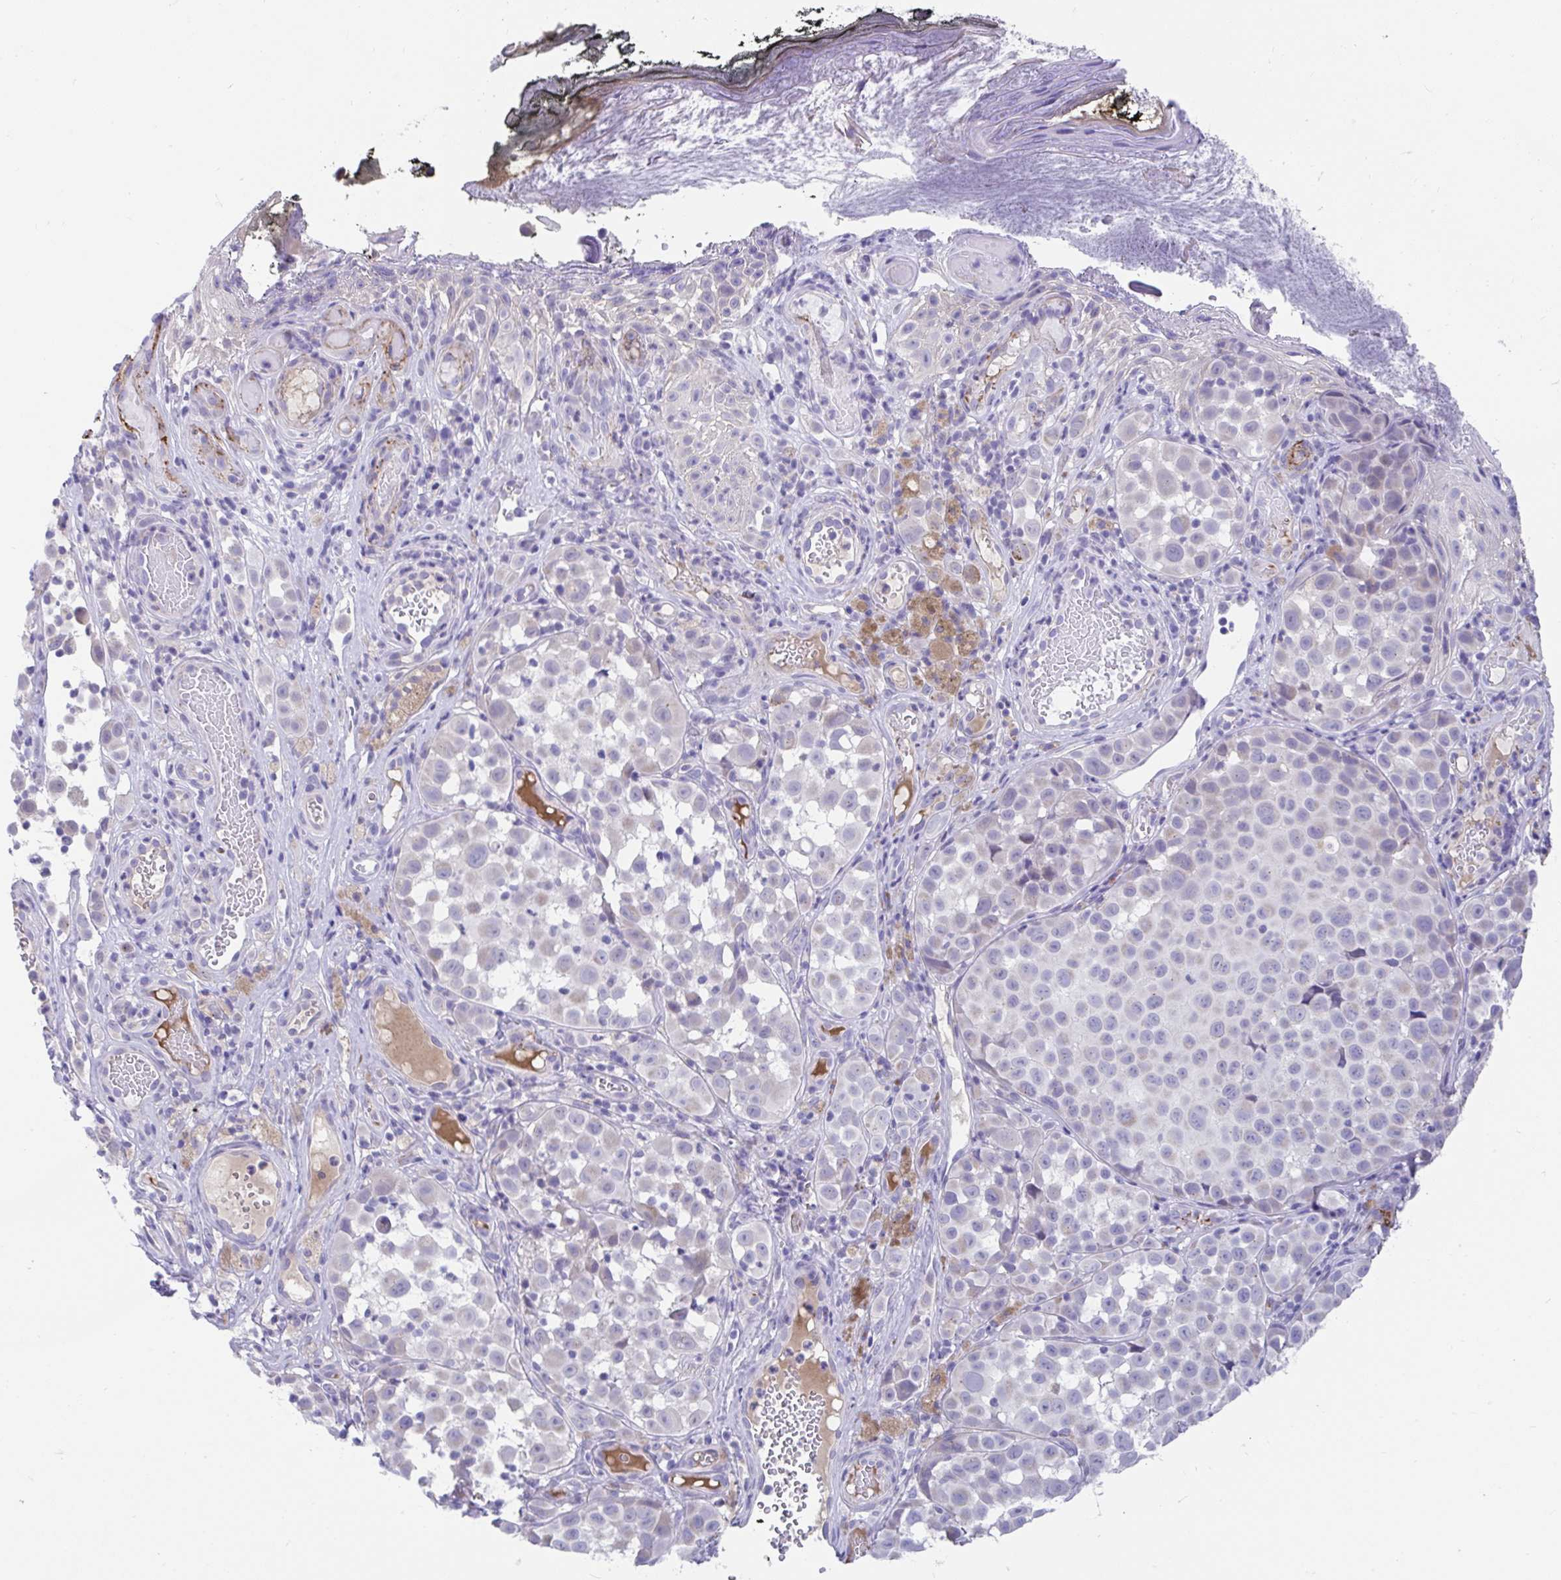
{"staining": {"intensity": "negative", "quantity": "none", "location": "none"}, "tissue": "melanoma", "cell_type": "Tumor cells", "image_type": "cancer", "snomed": [{"axis": "morphology", "description": "Malignant melanoma, NOS"}, {"axis": "topography", "description": "Skin"}], "caption": "An immunohistochemistry (IHC) micrograph of malignant melanoma is shown. There is no staining in tumor cells of malignant melanoma.", "gene": "CCSAP", "patient": {"sex": "male", "age": 64}}